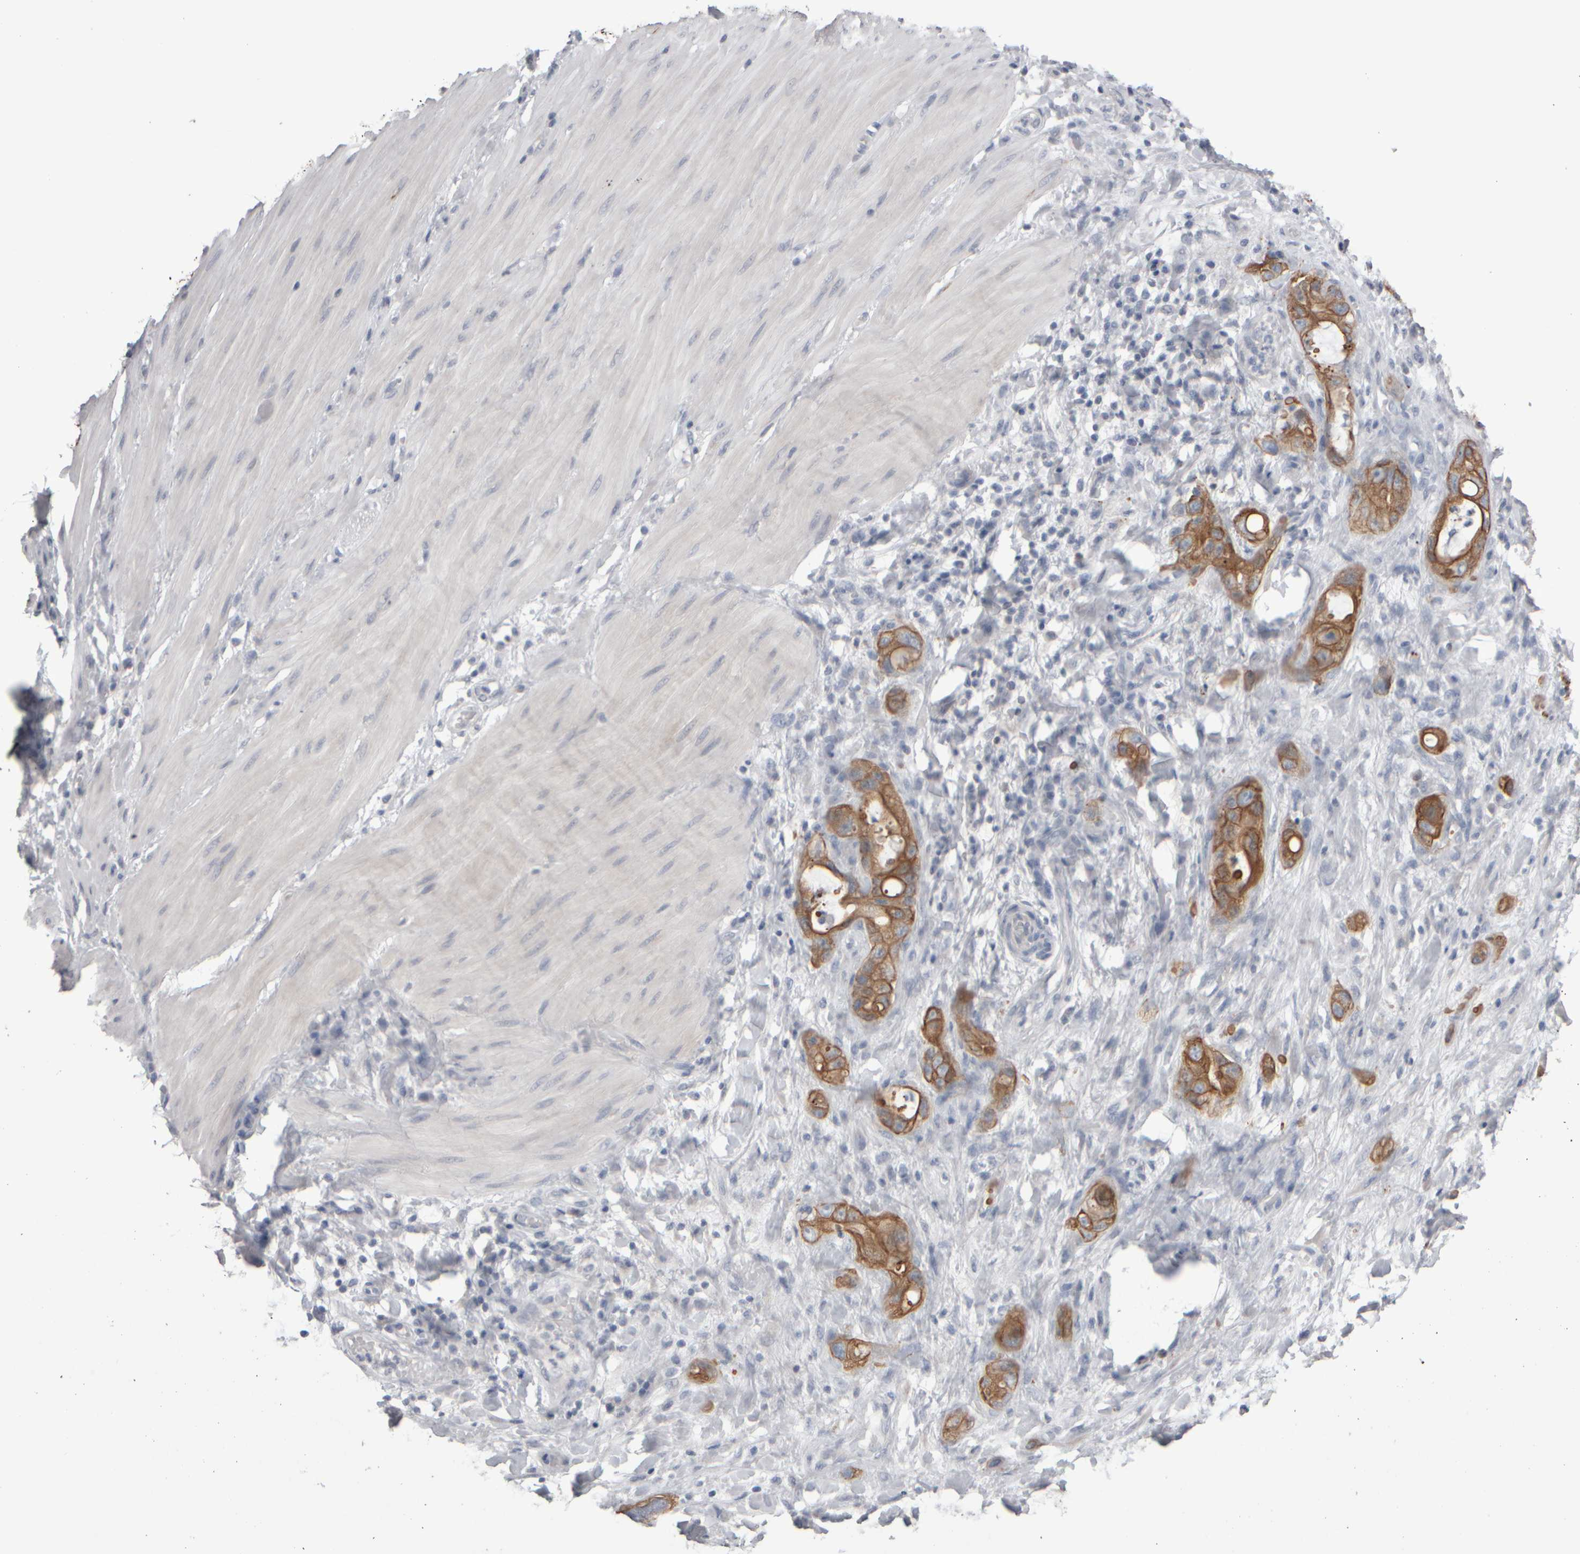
{"staining": {"intensity": "moderate", "quantity": ">75%", "location": "cytoplasmic/membranous"}, "tissue": "stomach cancer", "cell_type": "Tumor cells", "image_type": "cancer", "snomed": [{"axis": "morphology", "description": "Adenocarcinoma, NOS"}, {"axis": "topography", "description": "Stomach"}, {"axis": "topography", "description": "Stomach, lower"}], "caption": "Brown immunohistochemical staining in adenocarcinoma (stomach) reveals moderate cytoplasmic/membranous expression in about >75% of tumor cells.", "gene": "EPHX2", "patient": {"sex": "female", "age": 48}}